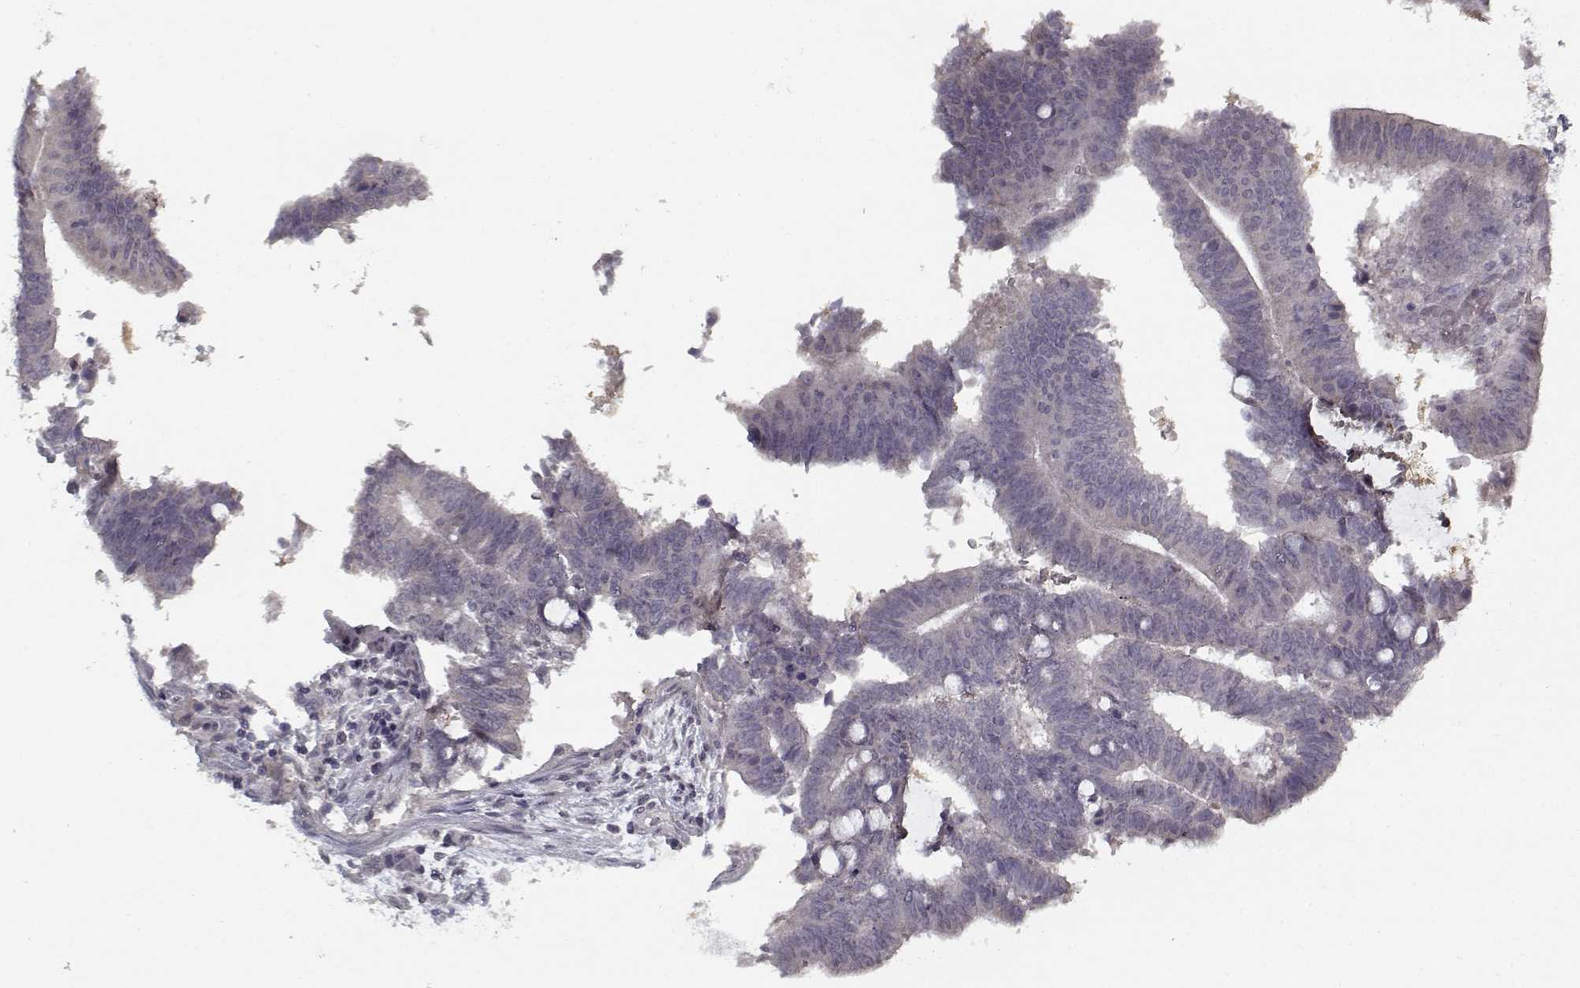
{"staining": {"intensity": "negative", "quantity": "none", "location": "none"}, "tissue": "colorectal cancer", "cell_type": "Tumor cells", "image_type": "cancer", "snomed": [{"axis": "morphology", "description": "Adenocarcinoma, NOS"}, {"axis": "topography", "description": "Colon"}], "caption": "DAB immunohistochemical staining of human colorectal cancer (adenocarcinoma) demonstrates no significant staining in tumor cells.", "gene": "LAMA2", "patient": {"sex": "female", "age": 43}}